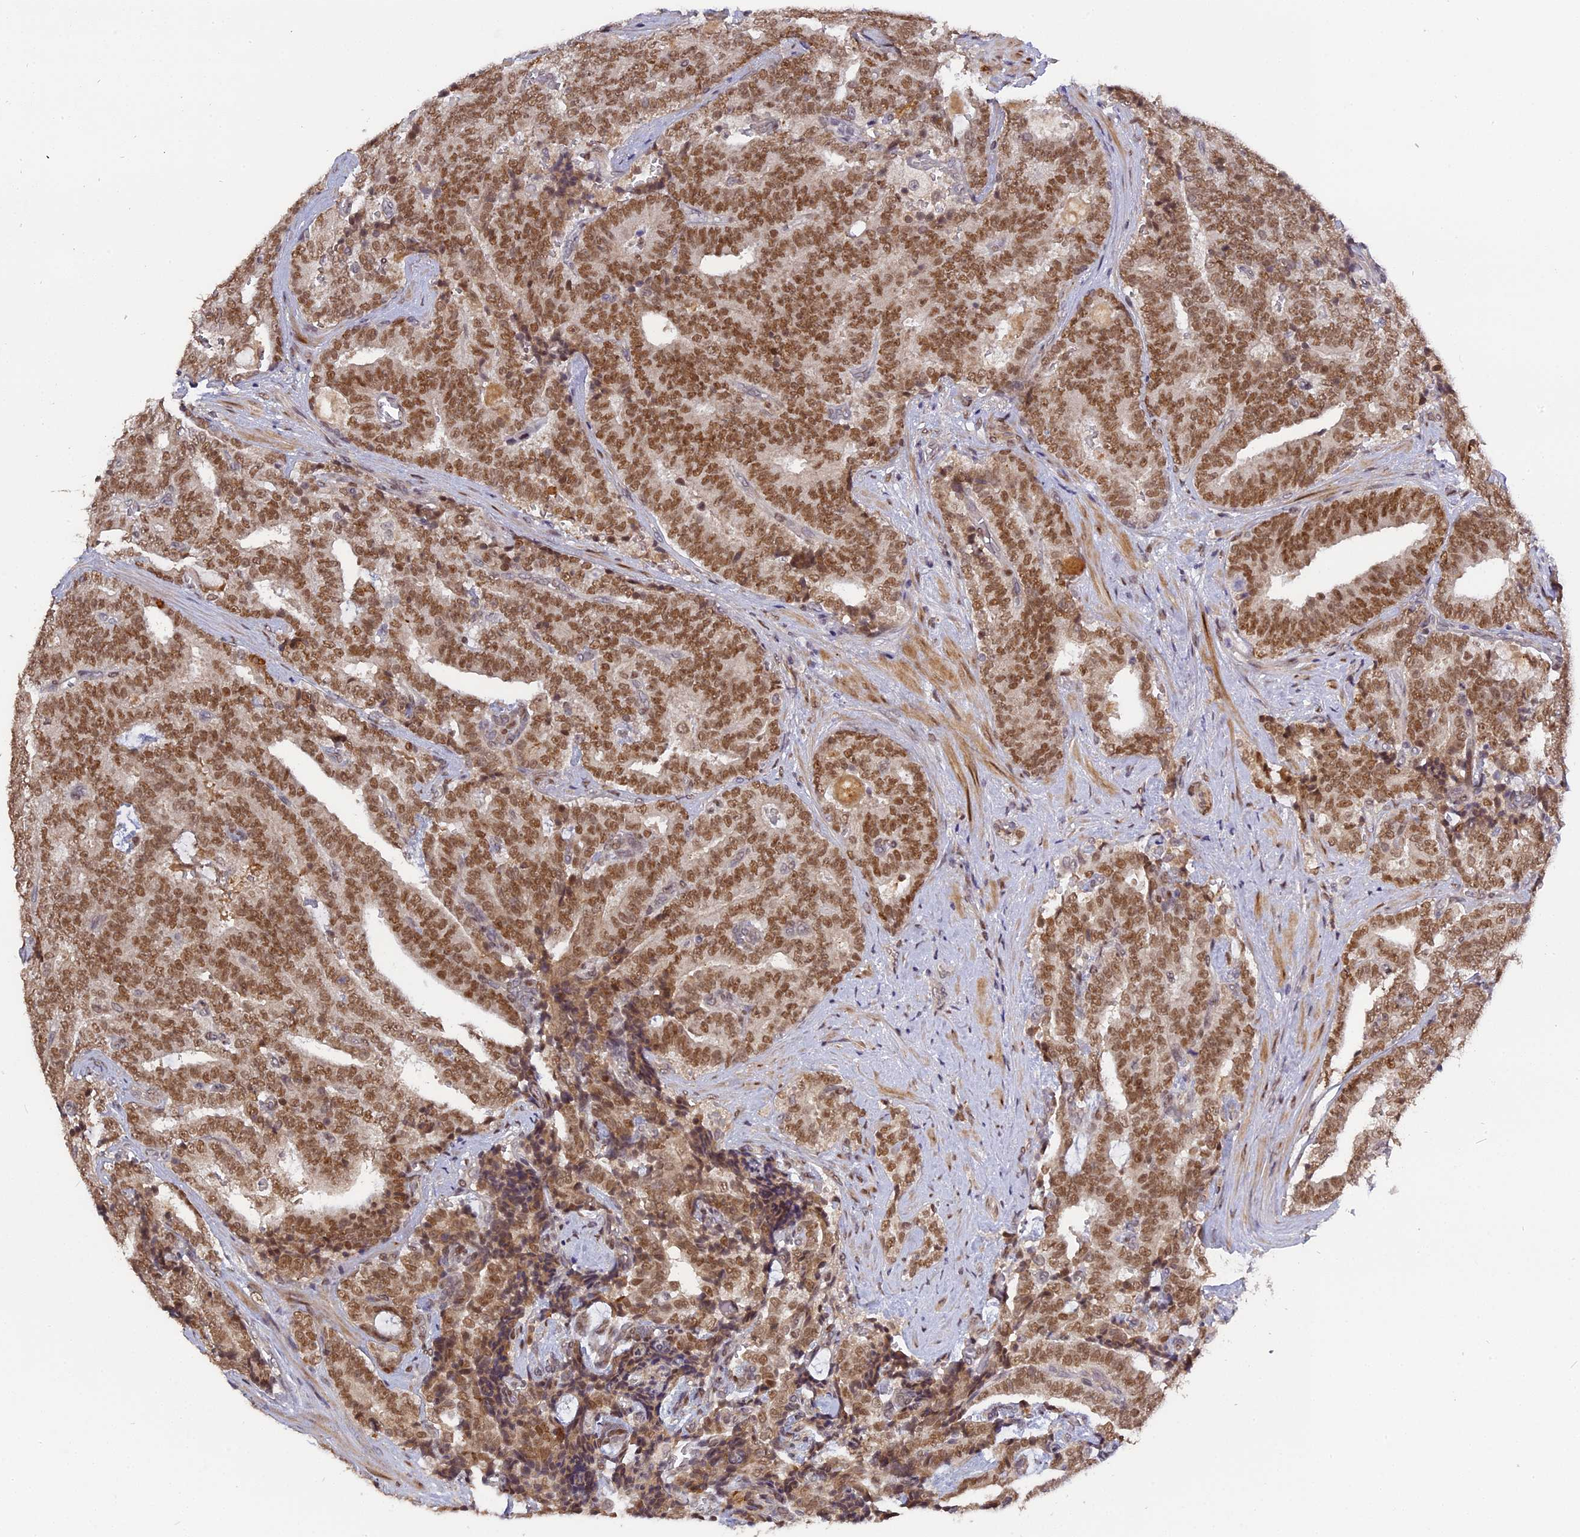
{"staining": {"intensity": "moderate", "quantity": ">75%", "location": "nuclear"}, "tissue": "prostate cancer", "cell_type": "Tumor cells", "image_type": "cancer", "snomed": [{"axis": "morphology", "description": "Adenocarcinoma, High grade"}, {"axis": "topography", "description": "Prostate and seminal vesicle, NOS"}], "caption": "A high-resolution micrograph shows immunohistochemistry staining of prostate cancer, which demonstrates moderate nuclear positivity in approximately >75% of tumor cells.", "gene": "PYGO1", "patient": {"sex": "male", "age": 67}}